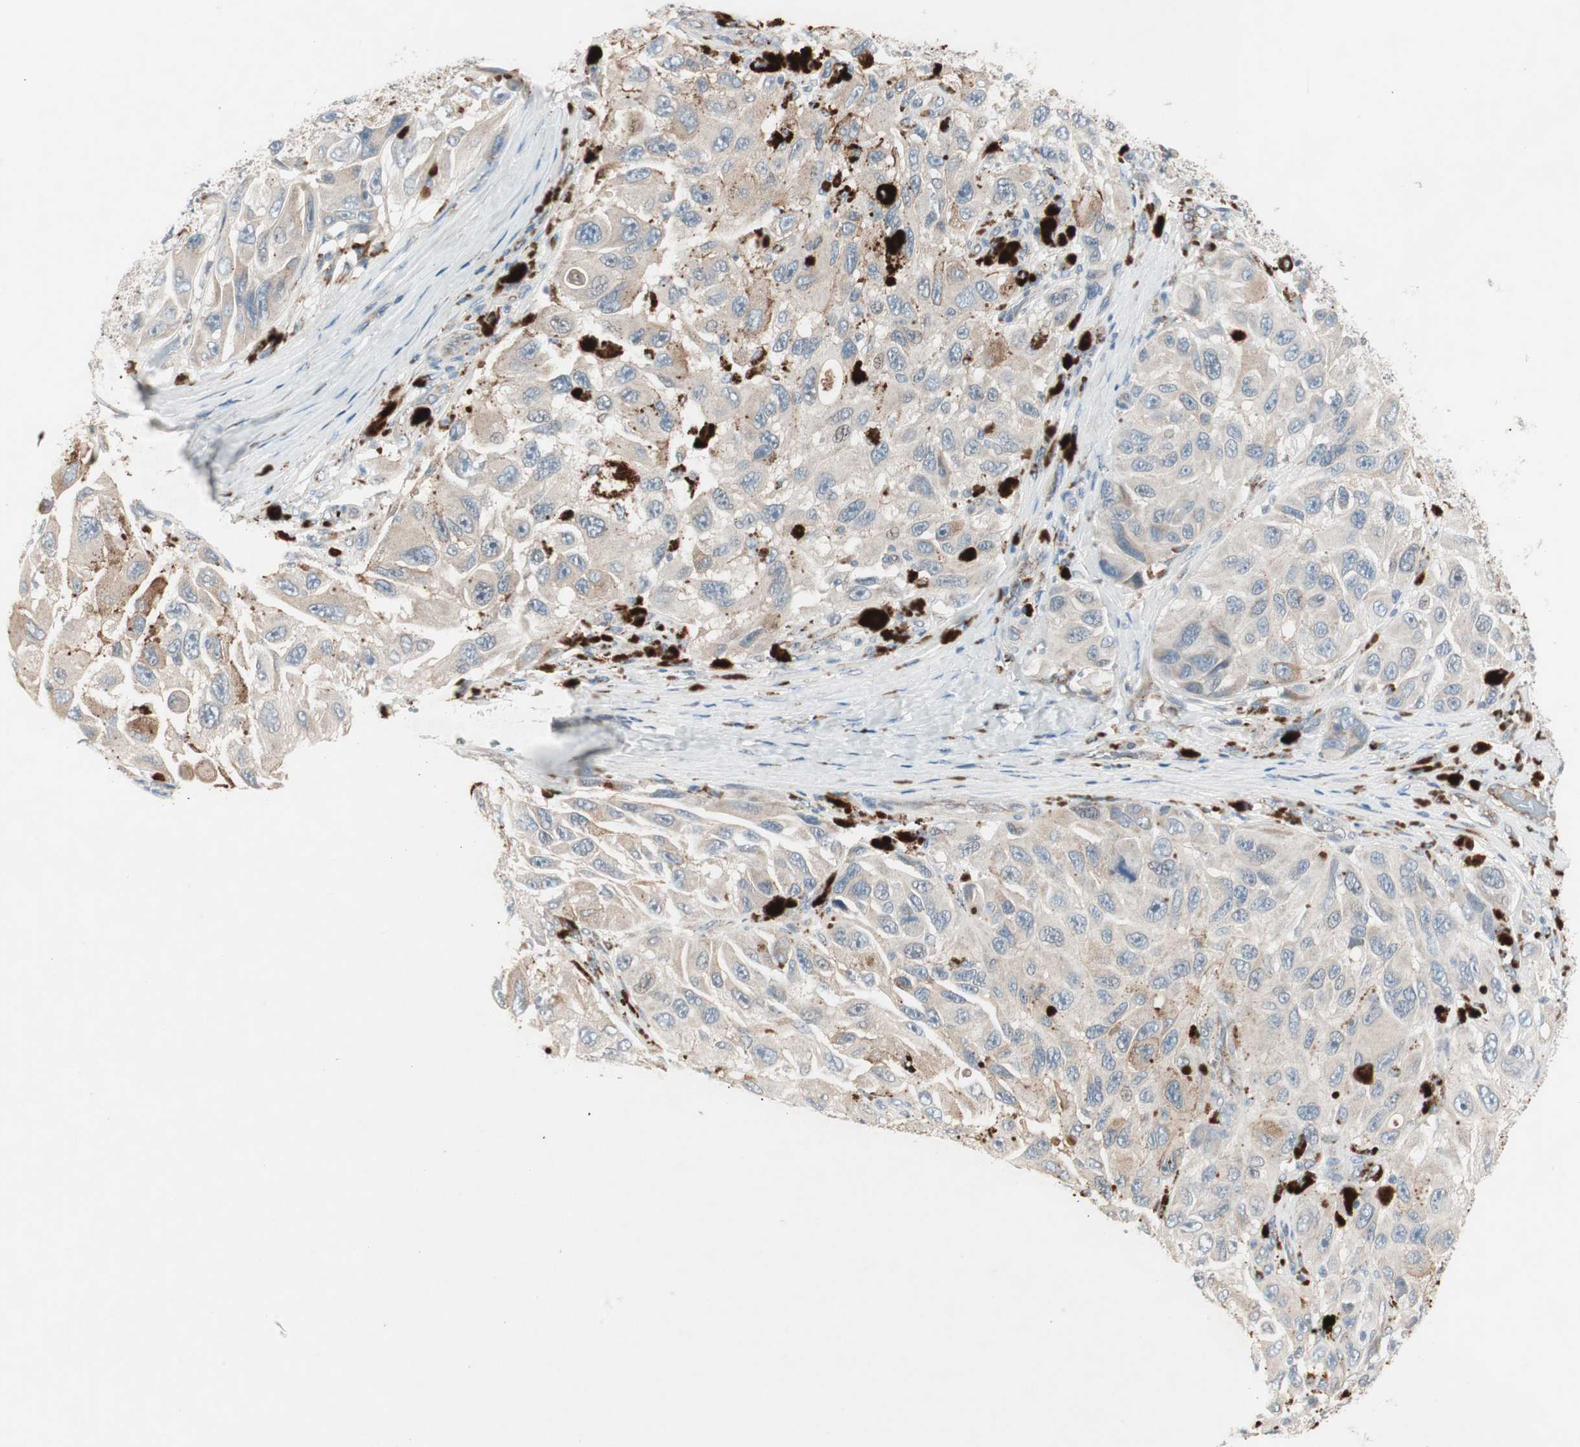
{"staining": {"intensity": "moderate", "quantity": "25%-75%", "location": "cytoplasmic/membranous"}, "tissue": "melanoma", "cell_type": "Tumor cells", "image_type": "cancer", "snomed": [{"axis": "morphology", "description": "Malignant melanoma, NOS"}, {"axis": "topography", "description": "Skin"}], "caption": "Immunohistochemical staining of melanoma exhibits medium levels of moderate cytoplasmic/membranous positivity in about 25%-75% of tumor cells.", "gene": "FGFR4", "patient": {"sex": "female", "age": 73}}